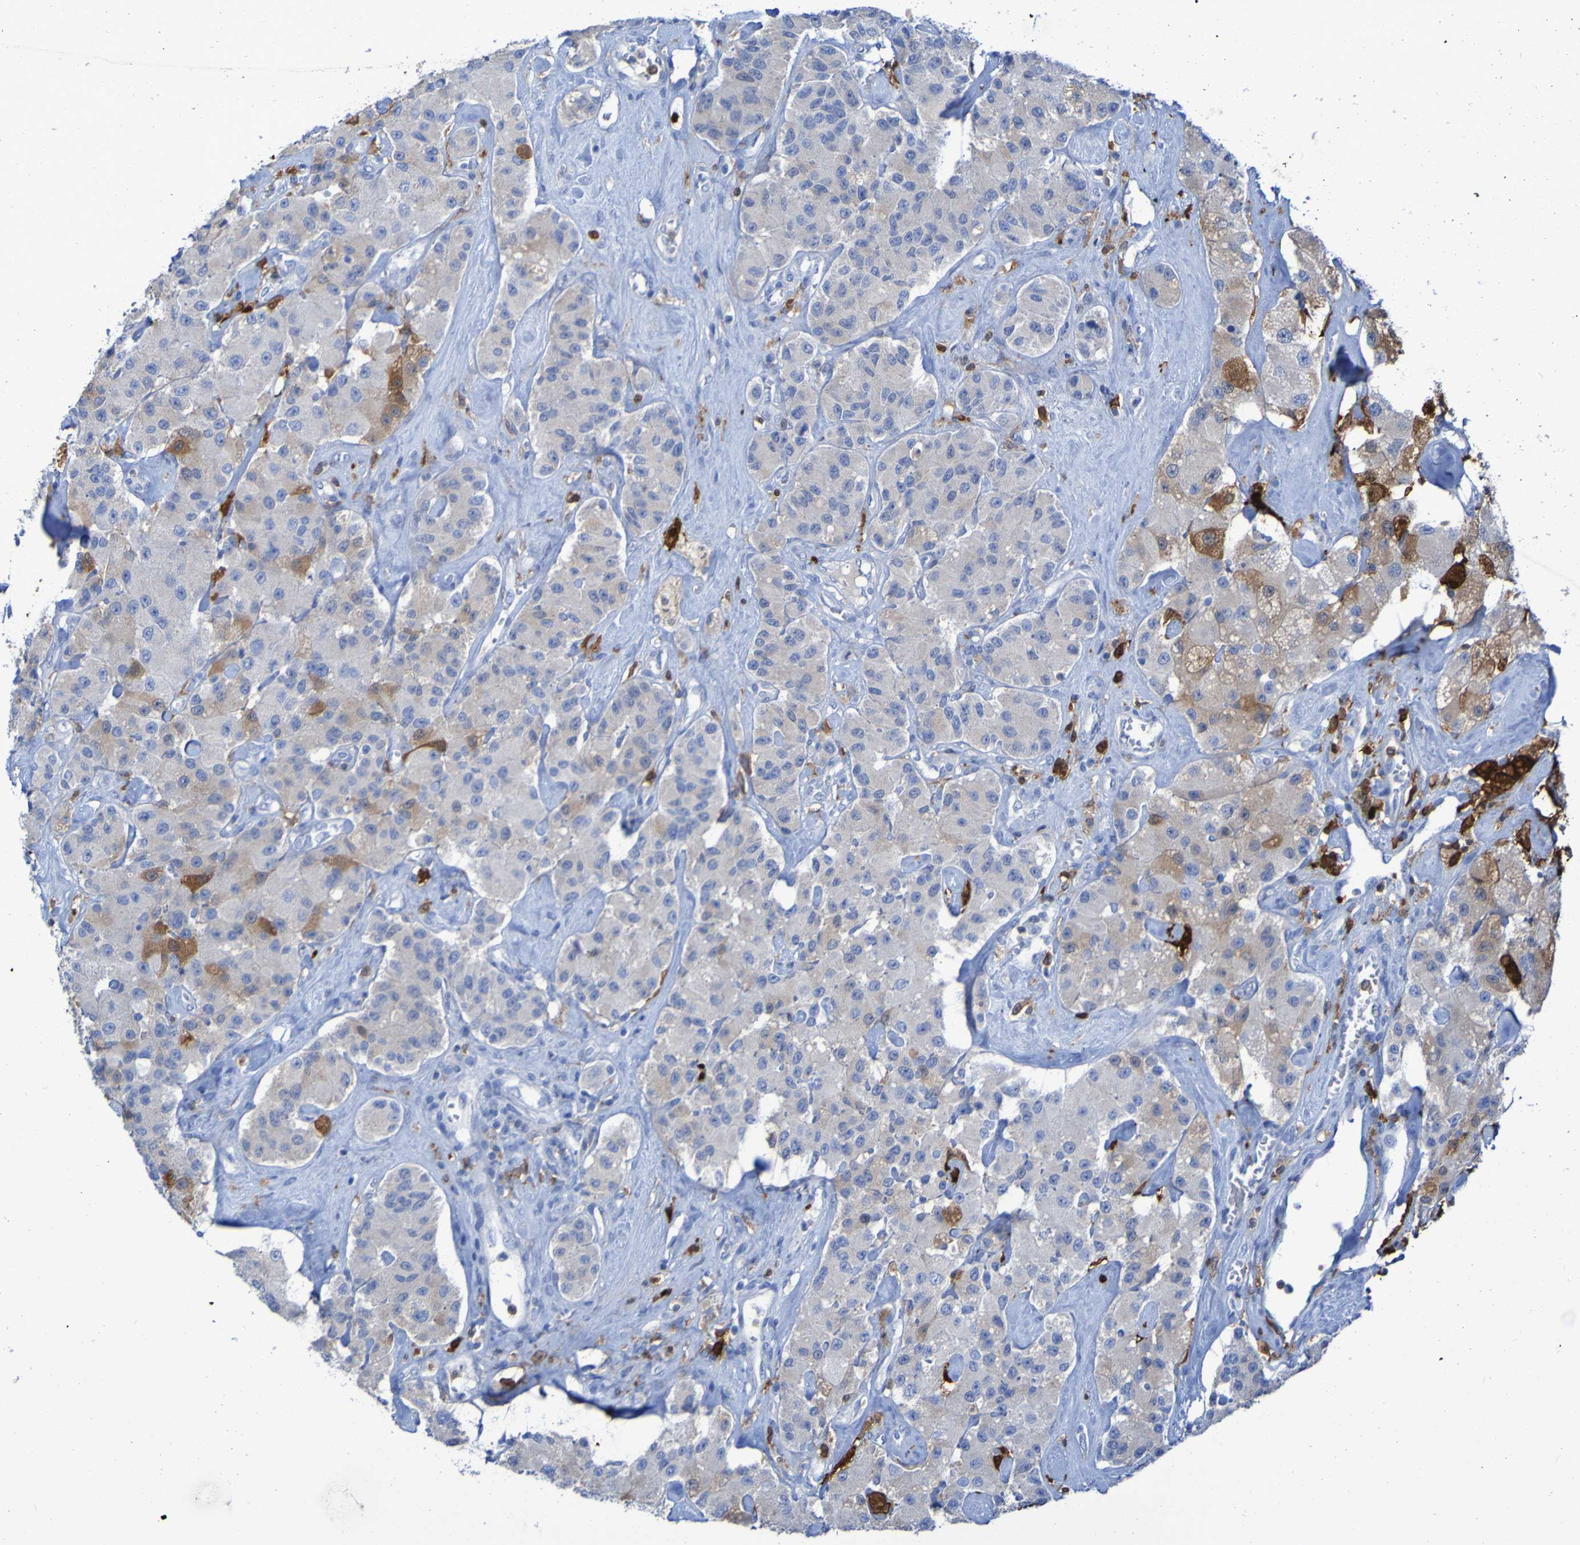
{"staining": {"intensity": "moderate", "quantity": "<25%", "location": "cytoplasmic/membranous"}, "tissue": "carcinoid", "cell_type": "Tumor cells", "image_type": "cancer", "snomed": [{"axis": "morphology", "description": "Carcinoid, malignant, NOS"}, {"axis": "topography", "description": "Pancreas"}], "caption": "Protein staining of malignant carcinoid tissue demonstrates moderate cytoplasmic/membranous expression in about <25% of tumor cells.", "gene": "MPPE1", "patient": {"sex": "male", "age": 41}}